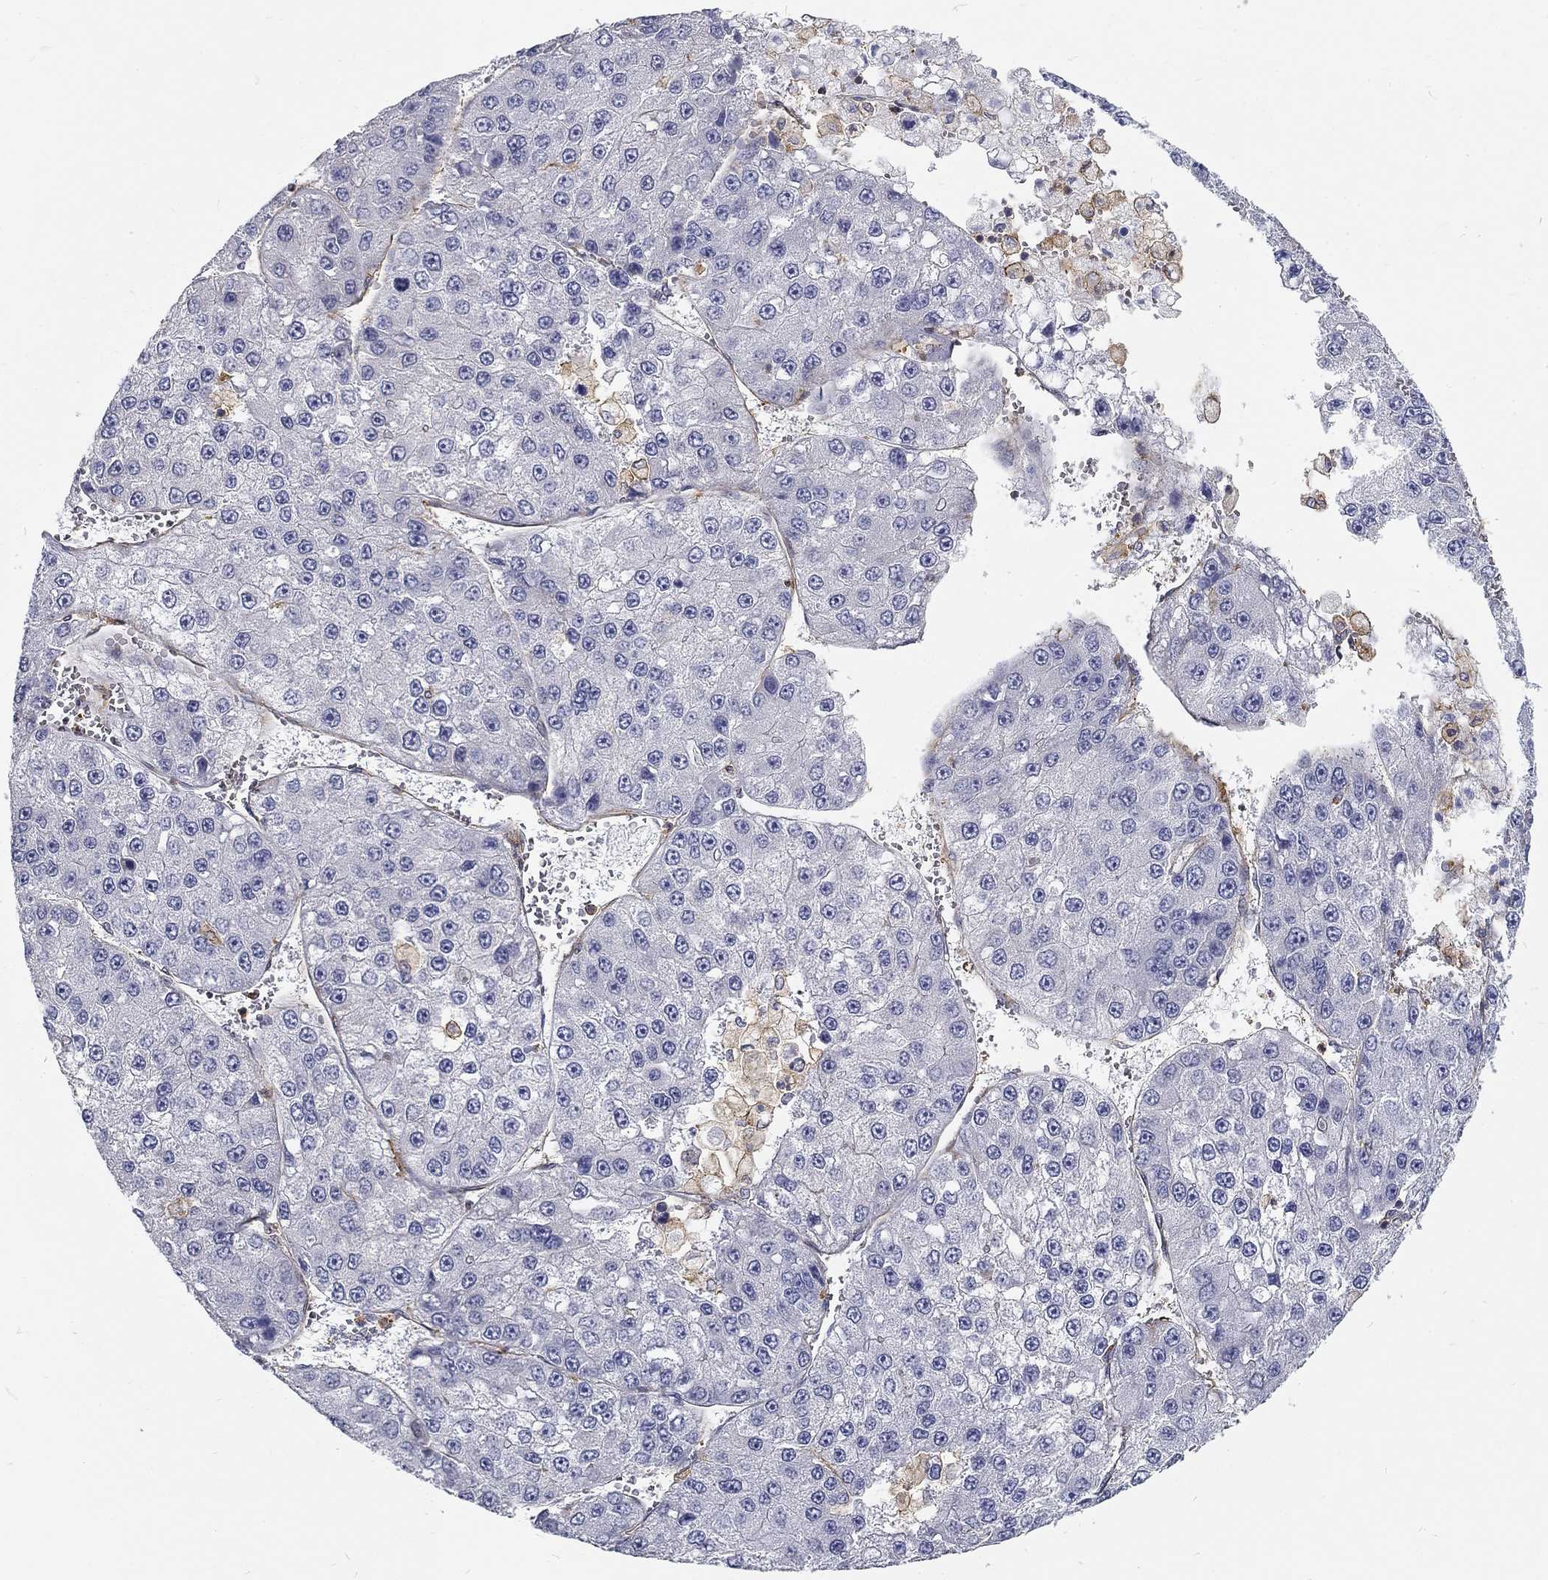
{"staining": {"intensity": "negative", "quantity": "none", "location": "none"}, "tissue": "liver cancer", "cell_type": "Tumor cells", "image_type": "cancer", "snomed": [{"axis": "morphology", "description": "Carcinoma, Hepatocellular, NOS"}, {"axis": "topography", "description": "Liver"}], "caption": "This micrograph is of liver cancer (hepatocellular carcinoma) stained with immunohistochemistry (IHC) to label a protein in brown with the nuclei are counter-stained blue. There is no positivity in tumor cells.", "gene": "MTMR11", "patient": {"sex": "female", "age": 73}}